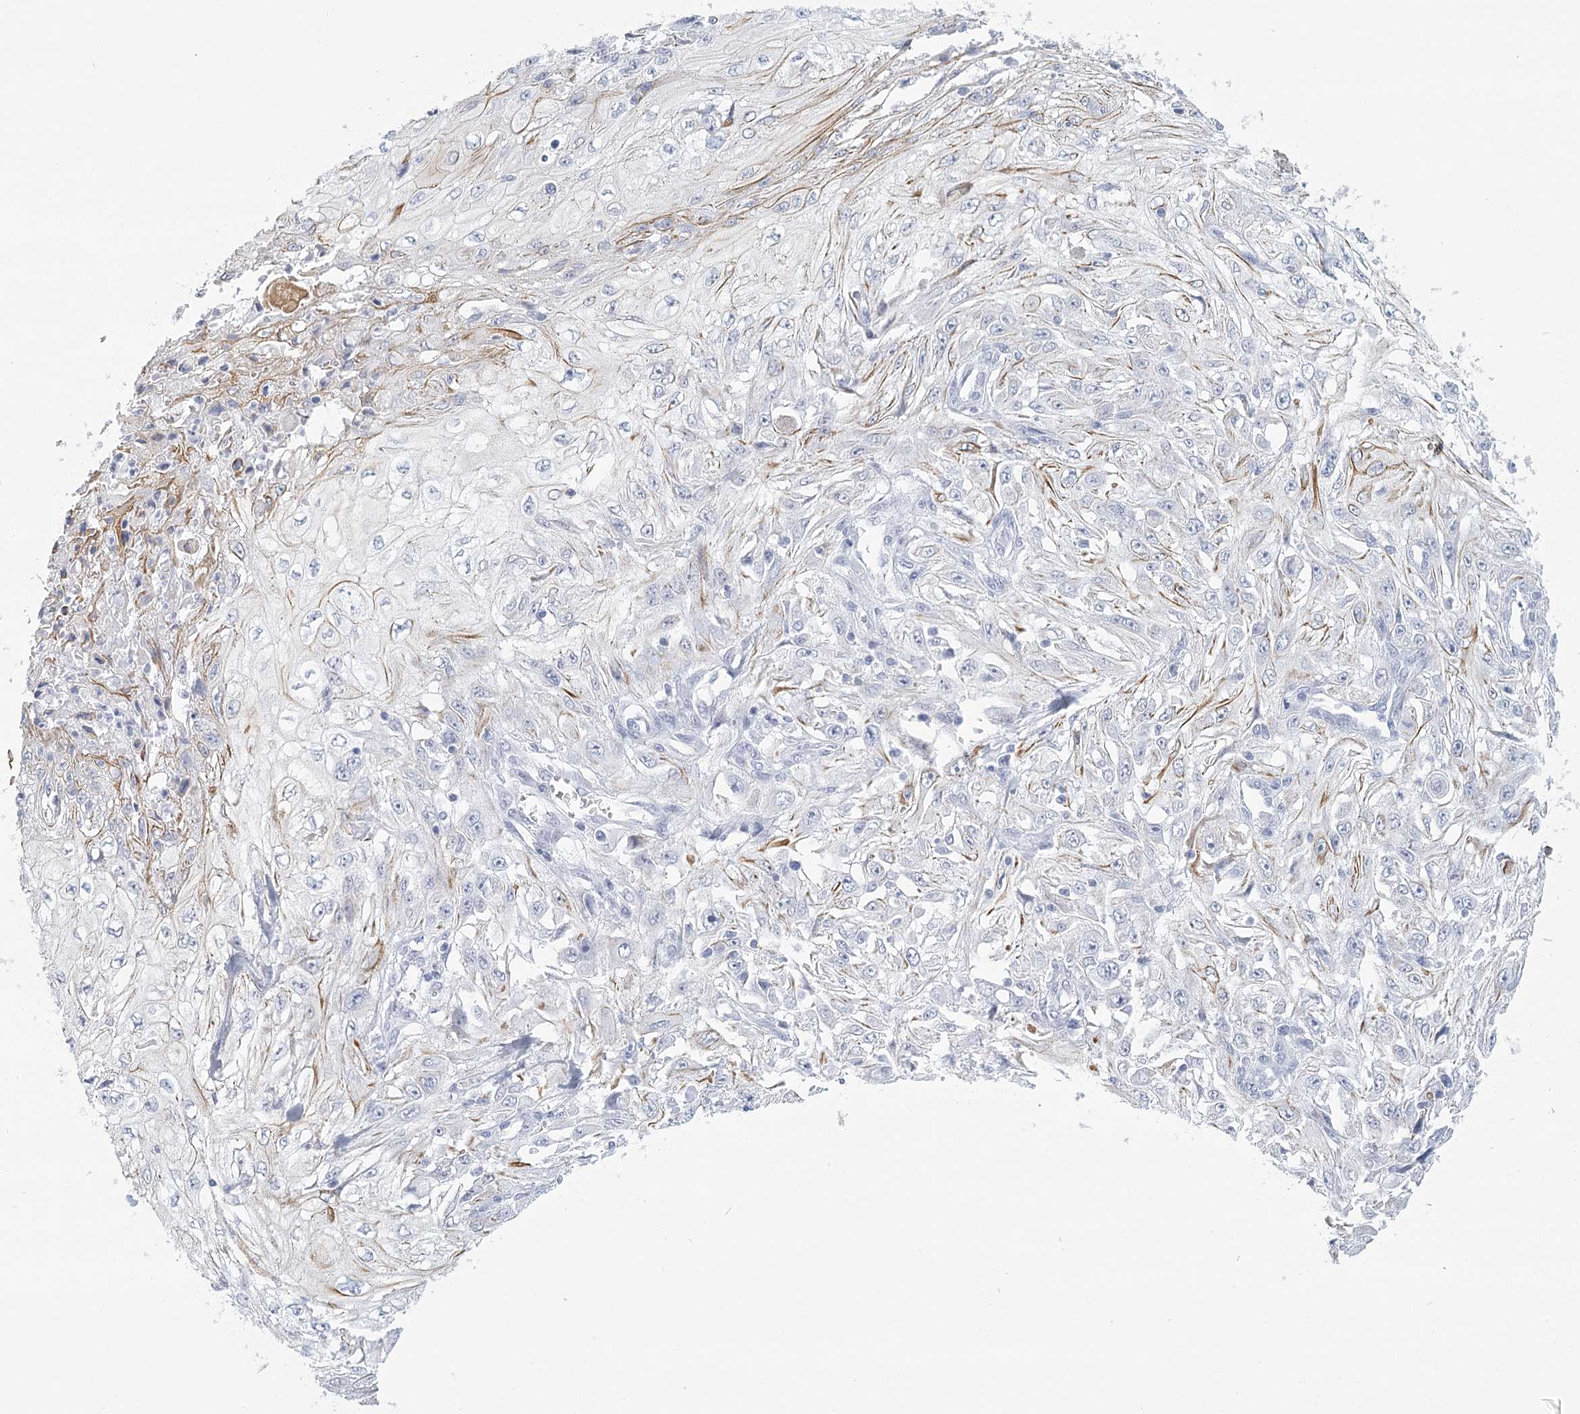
{"staining": {"intensity": "moderate", "quantity": "<25%", "location": "cytoplasmic/membranous"}, "tissue": "skin cancer", "cell_type": "Tumor cells", "image_type": "cancer", "snomed": [{"axis": "morphology", "description": "Squamous cell carcinoma, NOS"}, {"axis": "topography", "description": "Skin"}], "caption": "A photomicrograph of skin cancer stained for a protein exhibits moderate cytoplasmic/membranous brown staining in tumor cells. The staining is performed using DAB (3,3'-diaminobenzidine) brown chromogen to label protein expression. The nuclei are counter-stained blue using hematoxylin.", "gene": "WNT8B", "patient": {"sex": "male", "age": 75}}